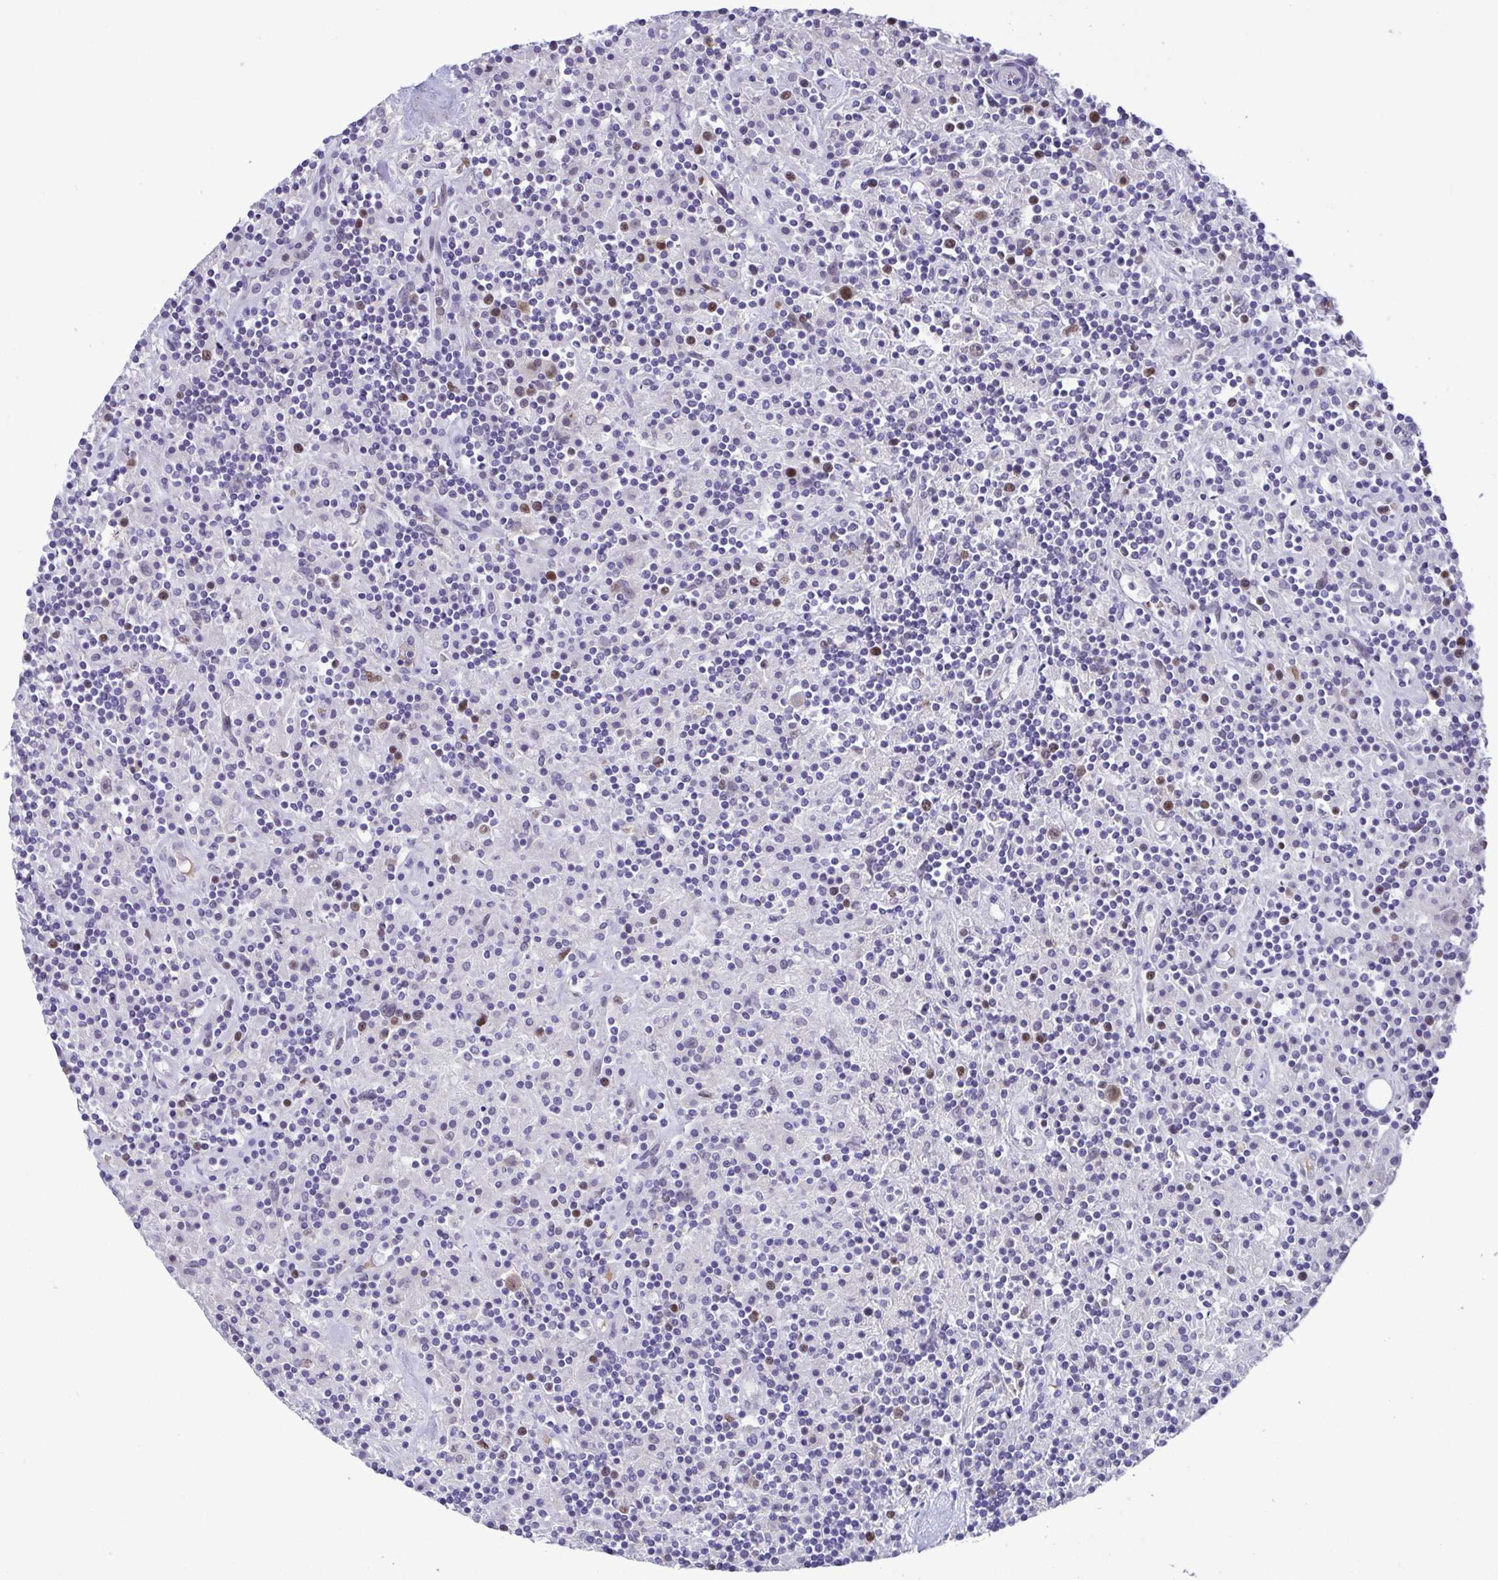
{"staining": {"intensity": "moderate", "quantity": ">75%", "location": "nuclear"}, "tissue": "lymphoma", "cell_type": "Tumor cells", "image_type": "cancer", "snomed": [{"axis": "morphology", "description": "Hodgkin's disease, NOS"}, {"axis": "topography", "description": "Lymph node"}], "caption": "High-power microscopy captured an immunohistochemistry (IHC) histopathology image of lymphoma, revealing moderate nuclear staining in approximately >75% of tumor cells. (IHC, brightfield microscopy, high magnification).", "gene": "TIPIN", "patient": {"sex": "male", "age": 70}}